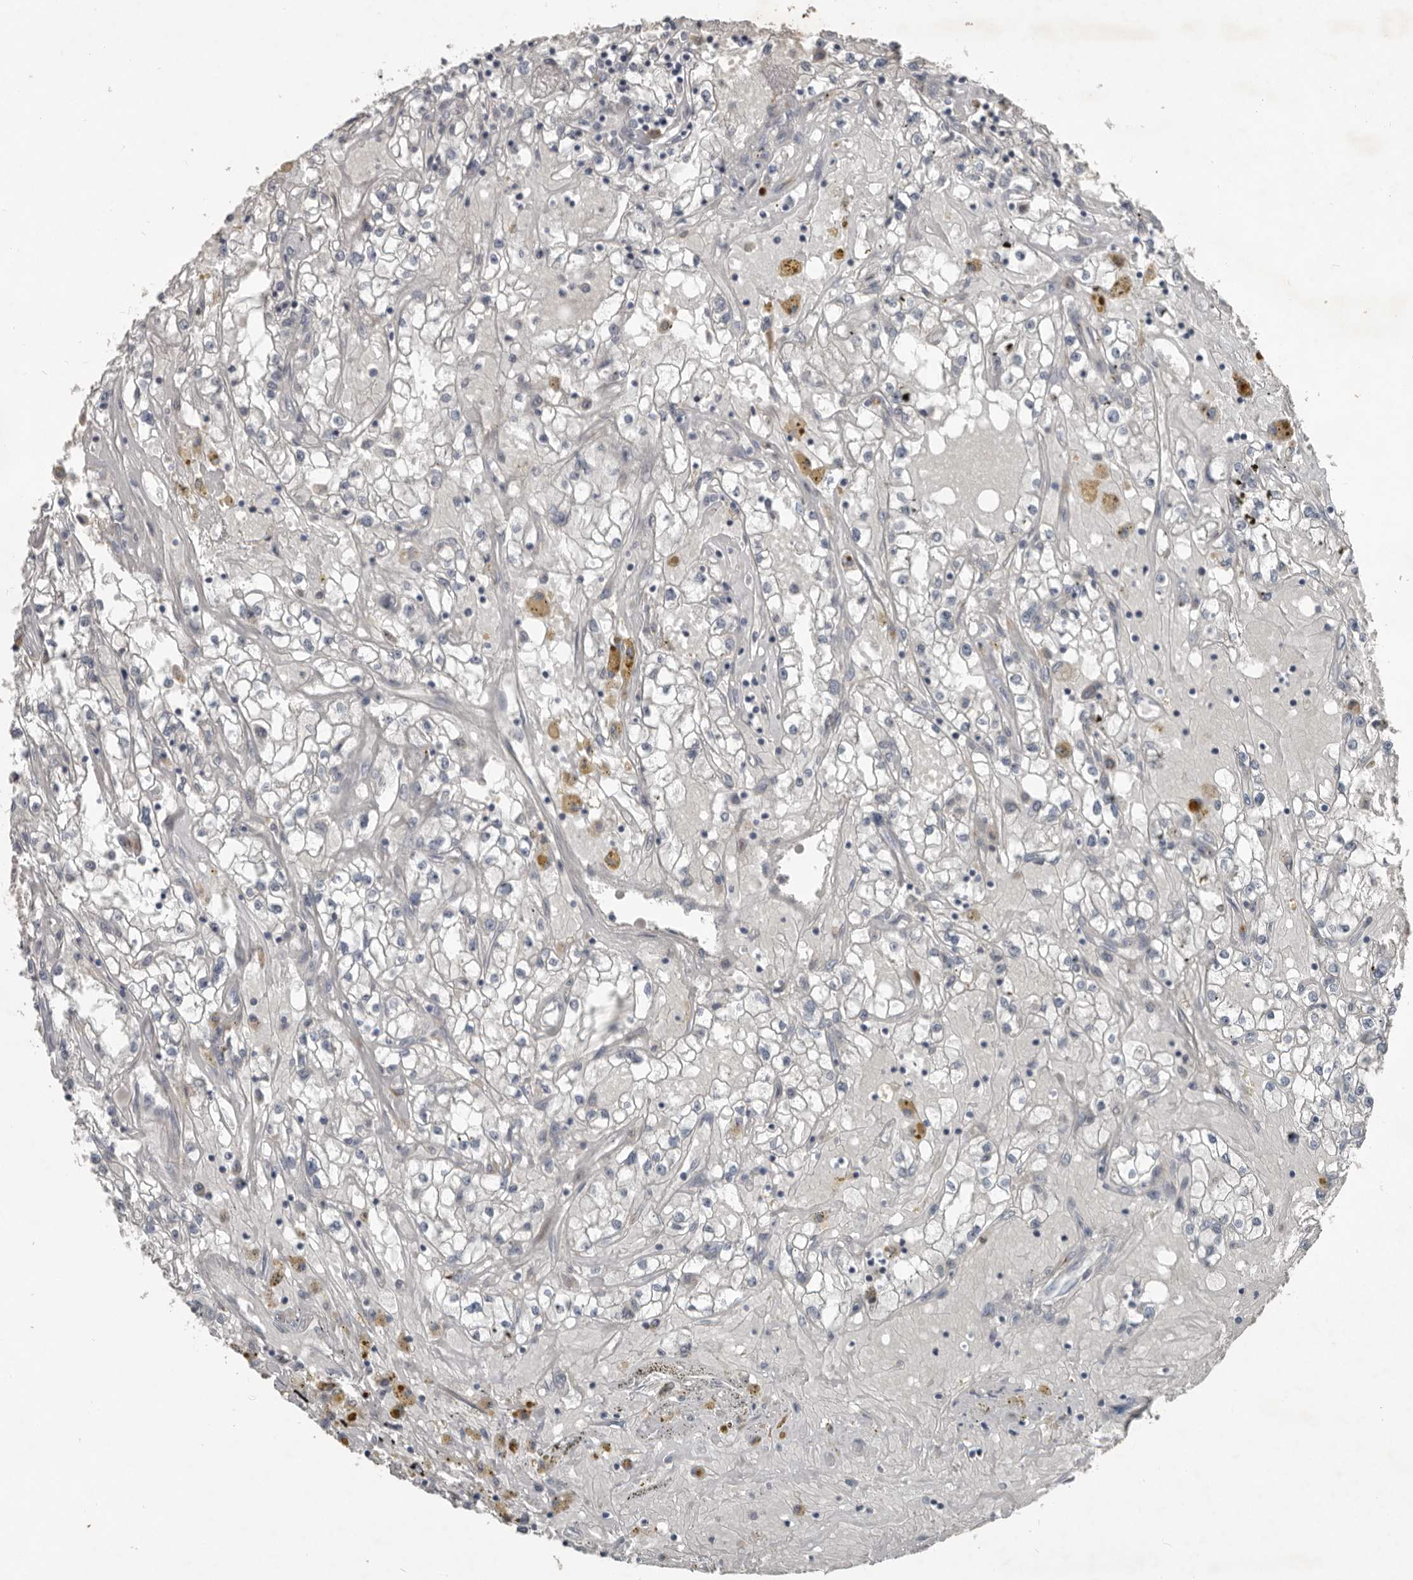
{"staining": {"intensity": "negative", "quantity": "none", "location": "none"}, "tissue": "renal cancer", "cell_type": "Tumor cells", "image_type": "cancer", "snomed": [{"axis": "morphology", "description": "Adenocarcinoma, NOS"}, {"axis": "topography", "description": "Kidney"}], "caption": "Tumor cells show no significant protein expression in renal cancer (adenocarcinoma).", "gene": "C1orf216", "patient": {"sex": "male", "age": 56}}